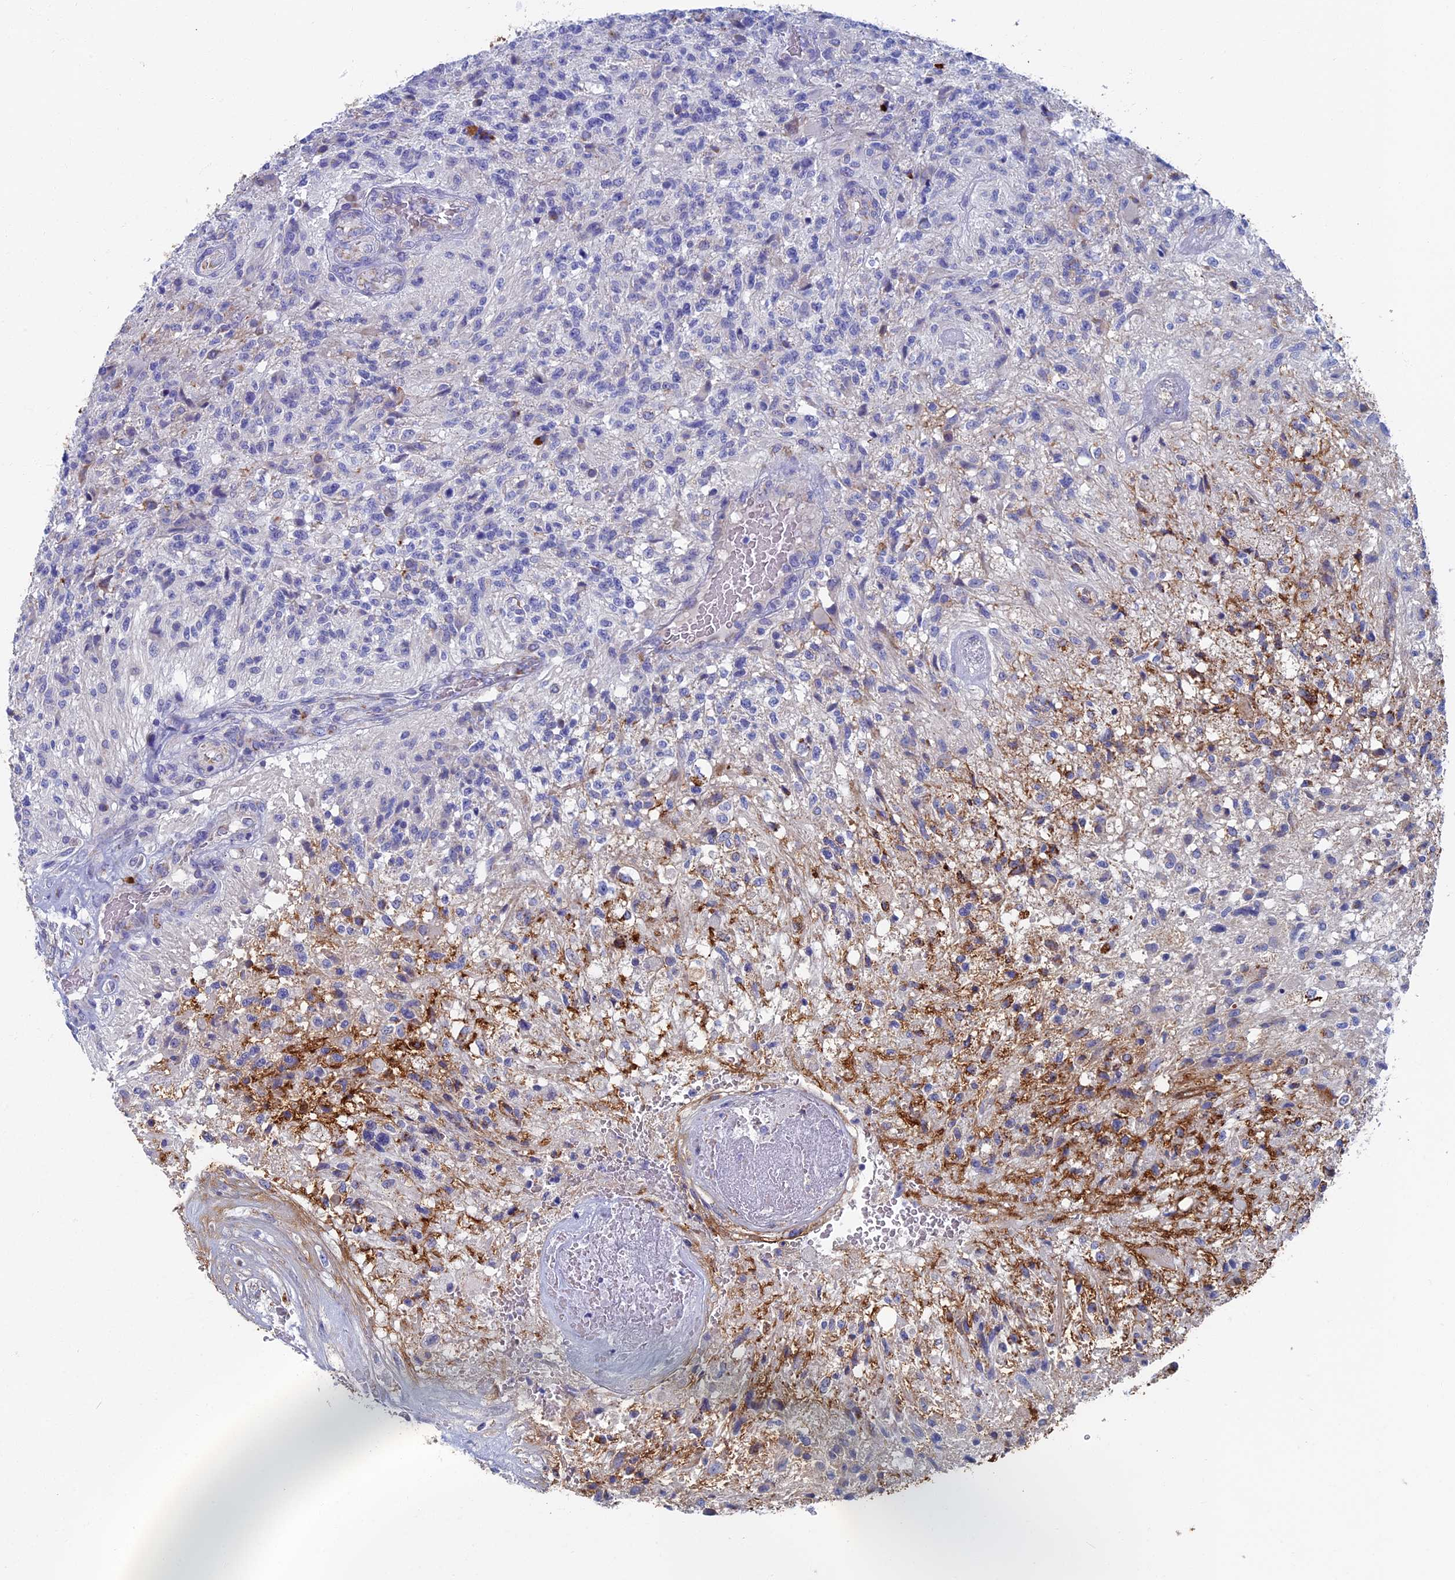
{"staining": {"intensity": "negative", "quantity": "none", "location": "none"}, "tissue": "glioma", "cell_type": "Tumor cells", "image_type": "cancer", "snomed": [{"axis": "morphology", "description": "Glioma, malignant, High grade"}, {"axis": "topography", "description": "Brain"}], "caption": "Immunohistochemistry histopathology image of neoplastic tissue: human glioma stained with DAB displays no significant protein expression in tumor cells.", "gene": "OAT", "patient": {"sex": "male", "age": 56}}